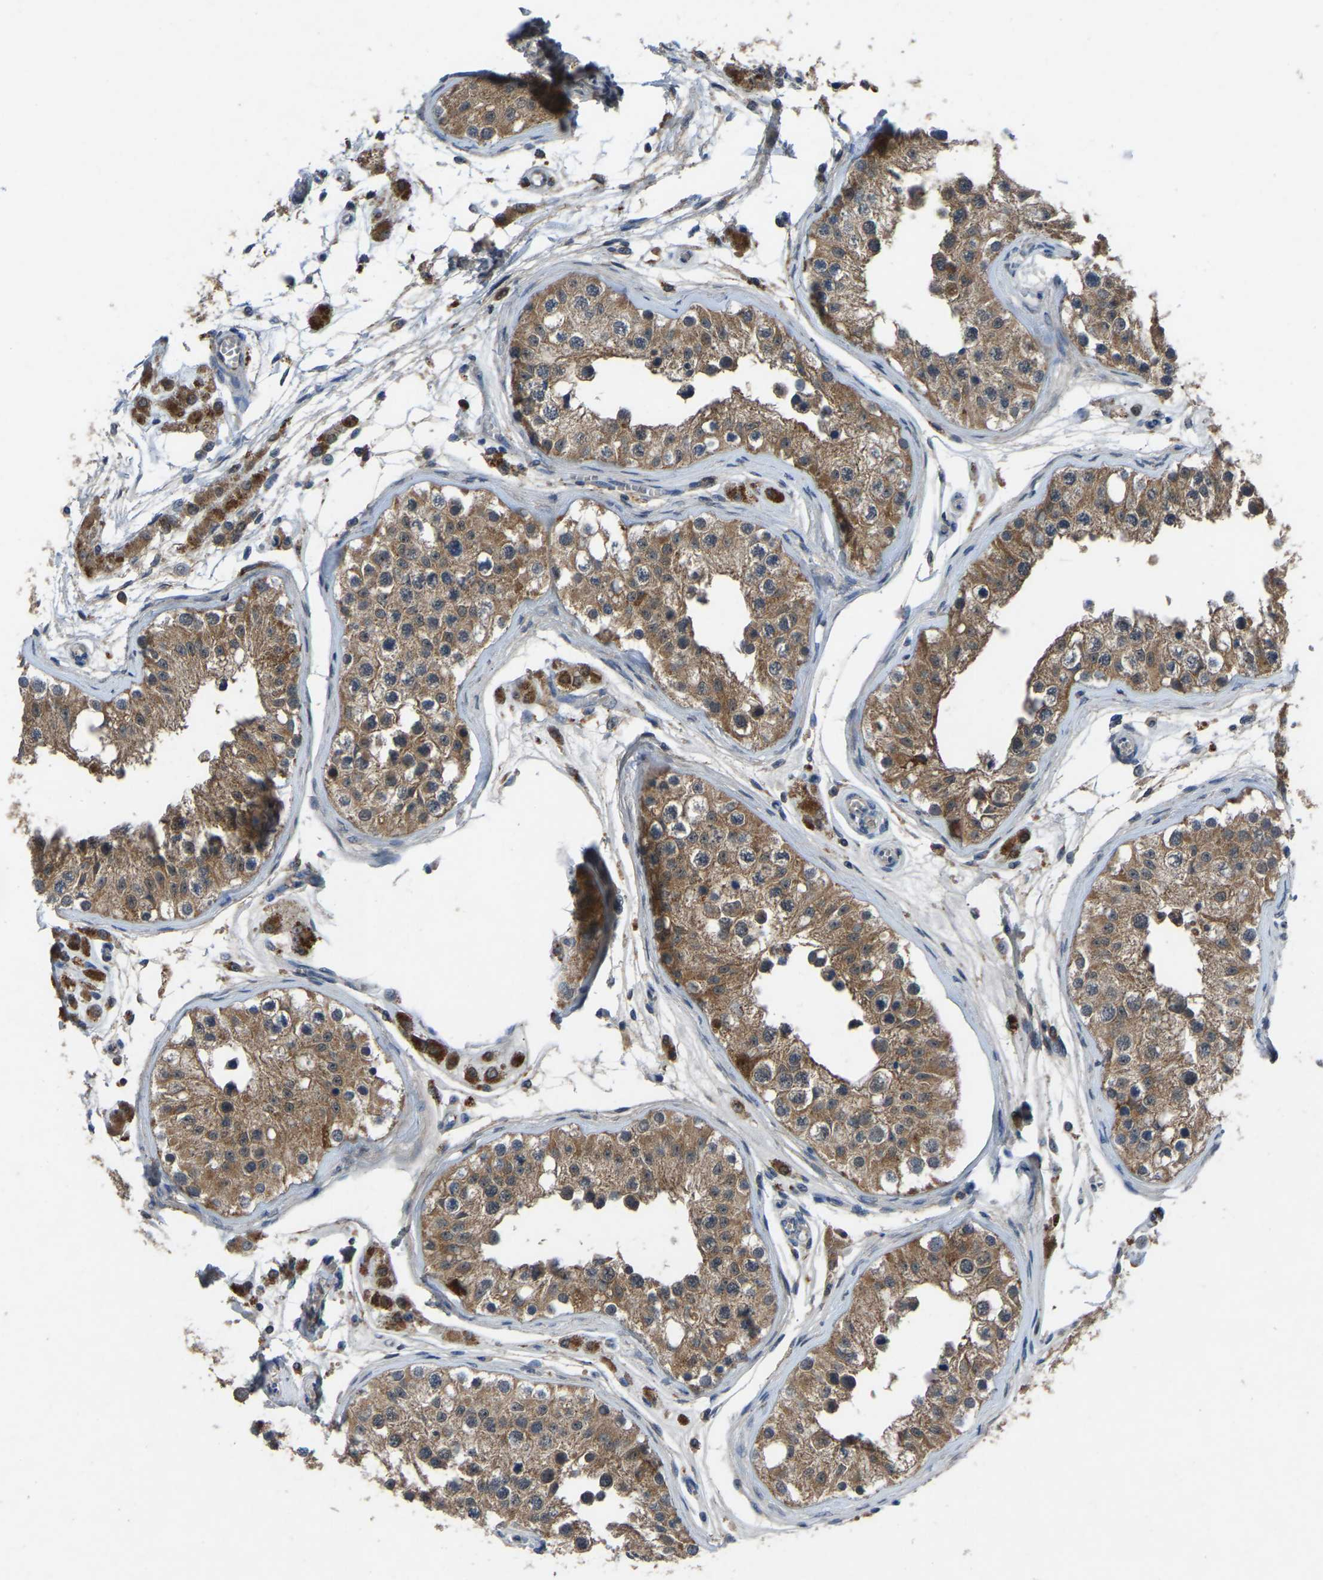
{"staining": {"intensity": "moderate", "quantity": ">75%", "location": "cytoplasmic/membranous"}, "tissue": "testis", "cell_type": "Cells in seminiferous ducts", "image_type": "normal", "snomed": [{"axis": "morphology", "description": "Normal tissue, NOS"}, {"axis": "morphology", "description": "Adenocarcinoma, metastatic, NOS"}, {"axis": "topography", "description": "Testis"}], "caption": "Cells in seminiferous ducts reveal moderate cytoplasmic/membranous positivity in approximately >75% of cells in normal testis. The staining was performed using DAB to visualize the protein expression in brown, while the nuclei were stained in blue with hematoxylin (Magnification: 20x).", "gene": "FHIT", "patient": {"sex": "male", "age": 26}}